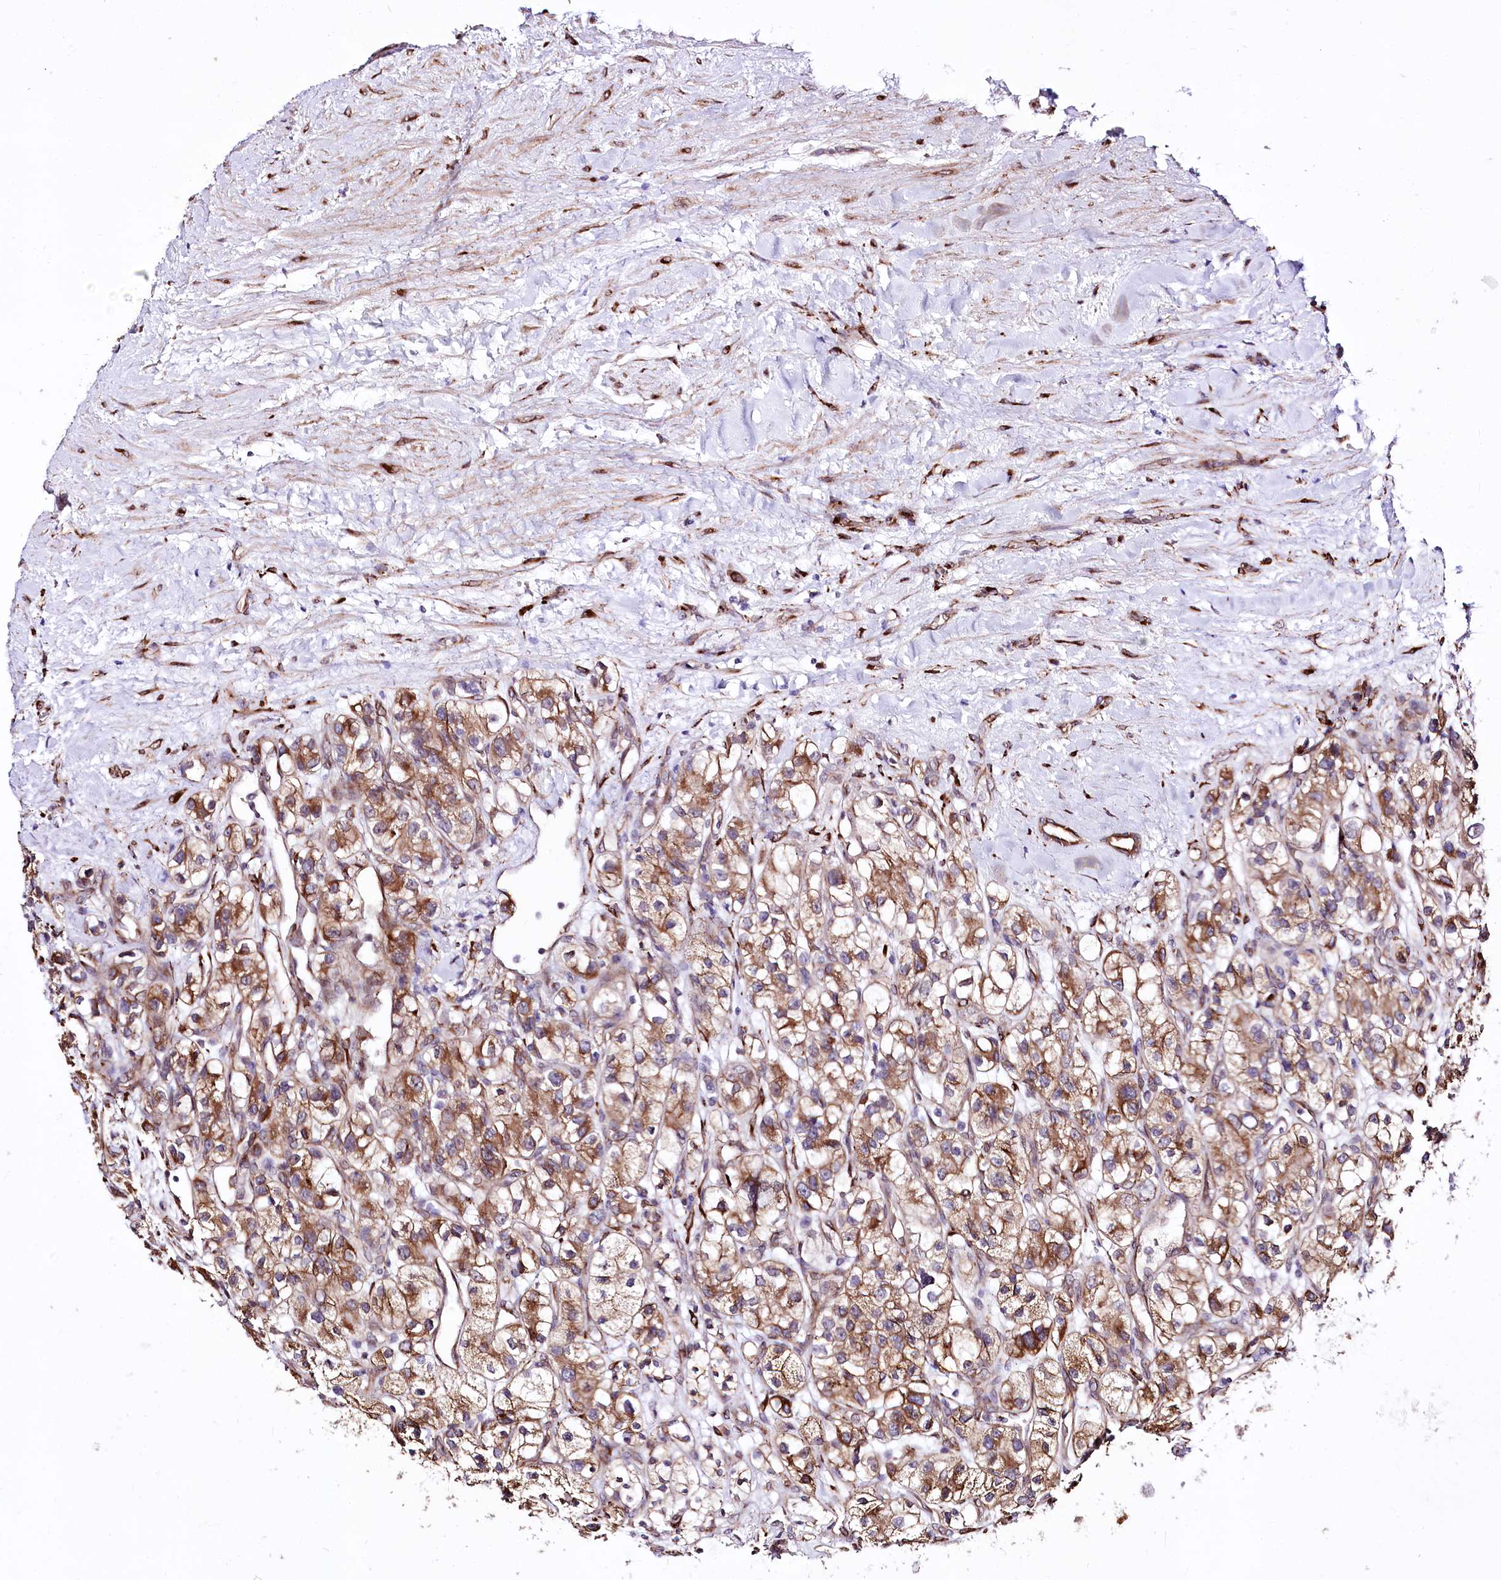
{"staining": {"intensity": "moderate", "quantity": ">75%", "location": "cytoplasmic/membranous"}, "tissue": "renal cancer", "cell_type": "Tumor cells", "image_type": "cancer", "snomed": [{"axis": "morphology", "description": "Adenocarcinoma, NOS"}, {"axis": "topography", "description": "Kidney"}], "caption": "Renal adenocarcinoma was stained to show a protein in brown. There is medium levels of moderate cytoplasmic/membranous staining in about >75% of tumor cells. (DAB (3,3'-diaminobenzidine) IHC with brightfield microscopy, high magnification).", "gene": "WWC1", "patient": {"sex": "female", "age": 57}}